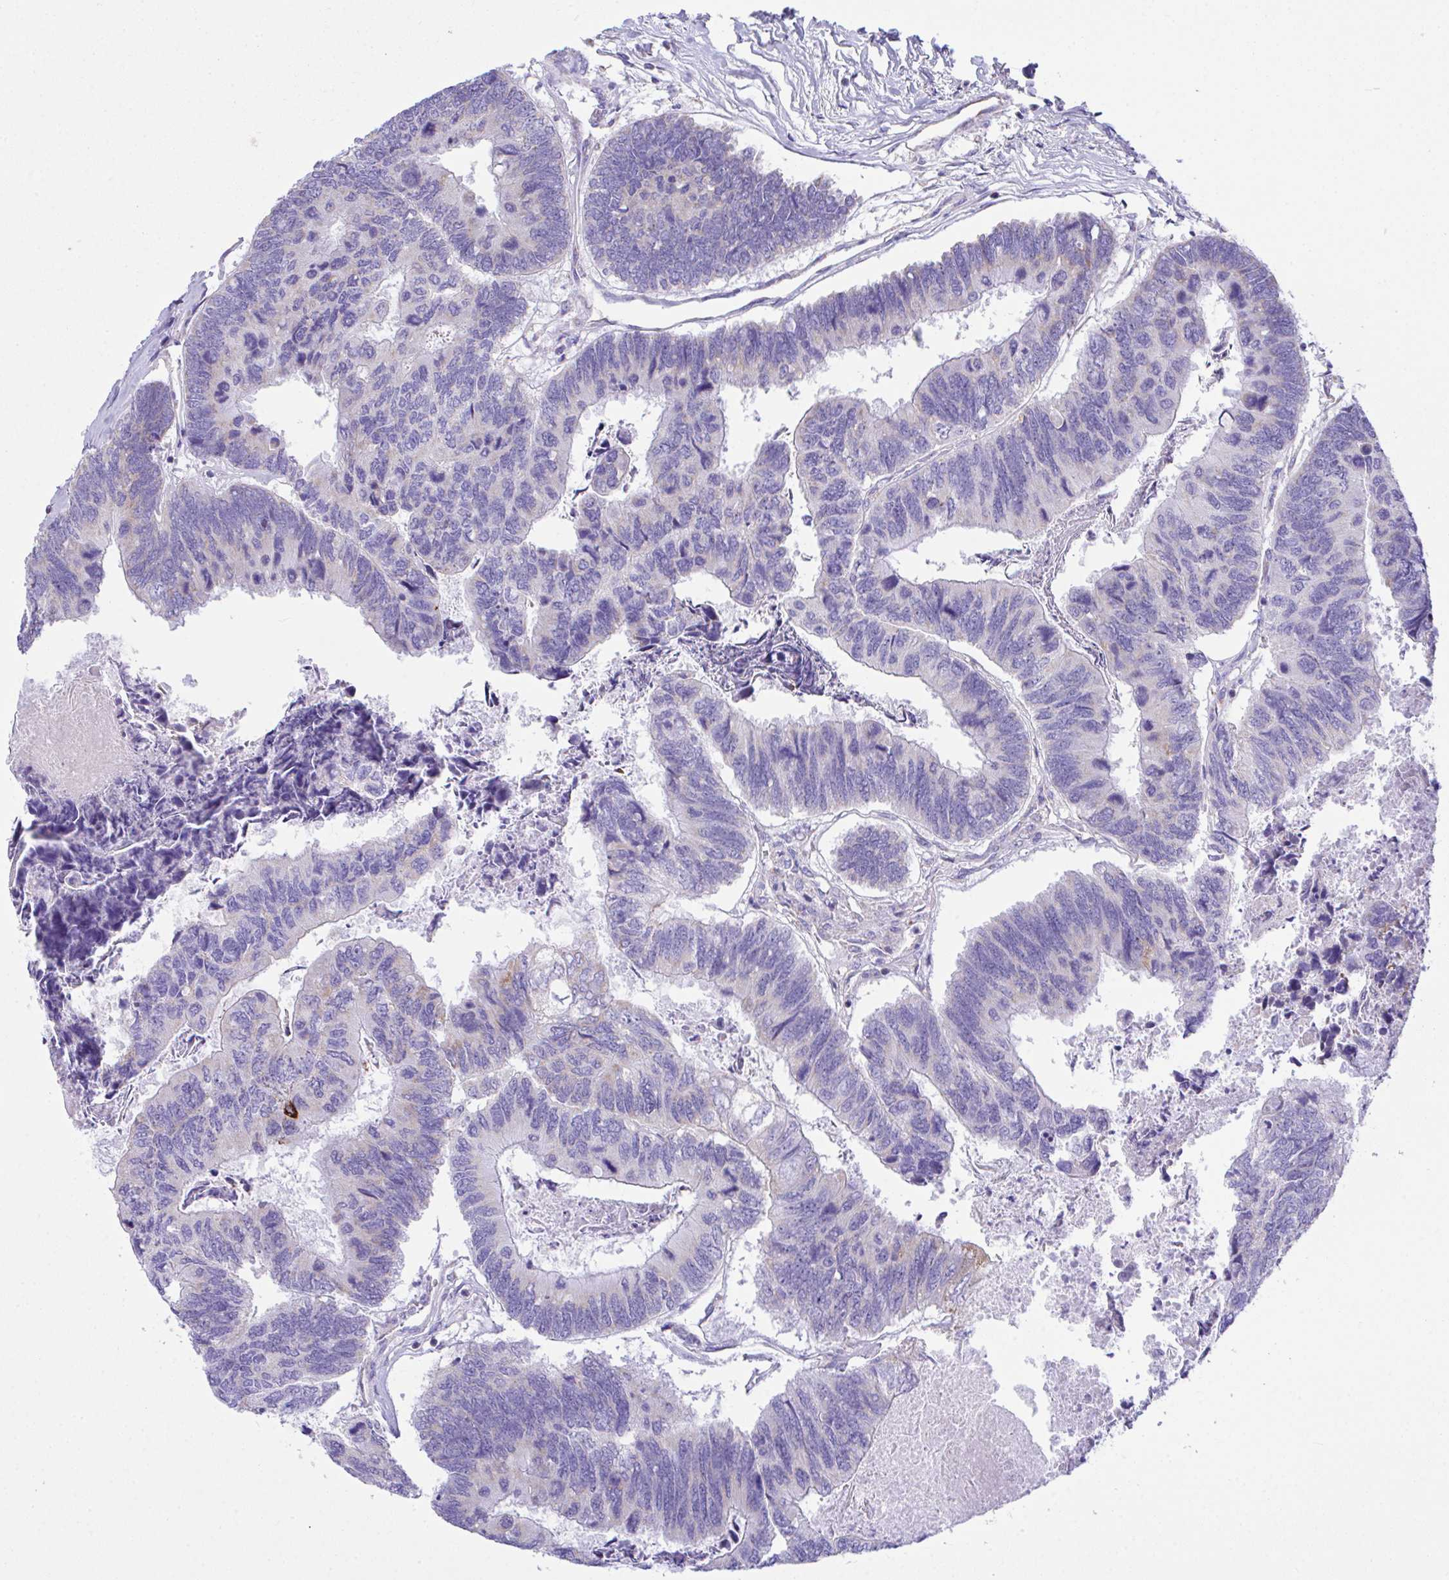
{"staining": {"intensity": "negative", "quantity": "none", "location": "none"}, "tissue": "colorectal cancer", "cell_type": "Tumor cells", "image_type": "cancer", "snomed": [{"axis": "morphology", "description": "Adenocarcinoma, NOS"}, {"axis": "topography", "description": "Colon"}], "caption": "There is no significant expression in tumor cells of colorectal adenocarcinoma.", "gene": "NLRP8", "patient": {"sex": "female", "age": 67}}